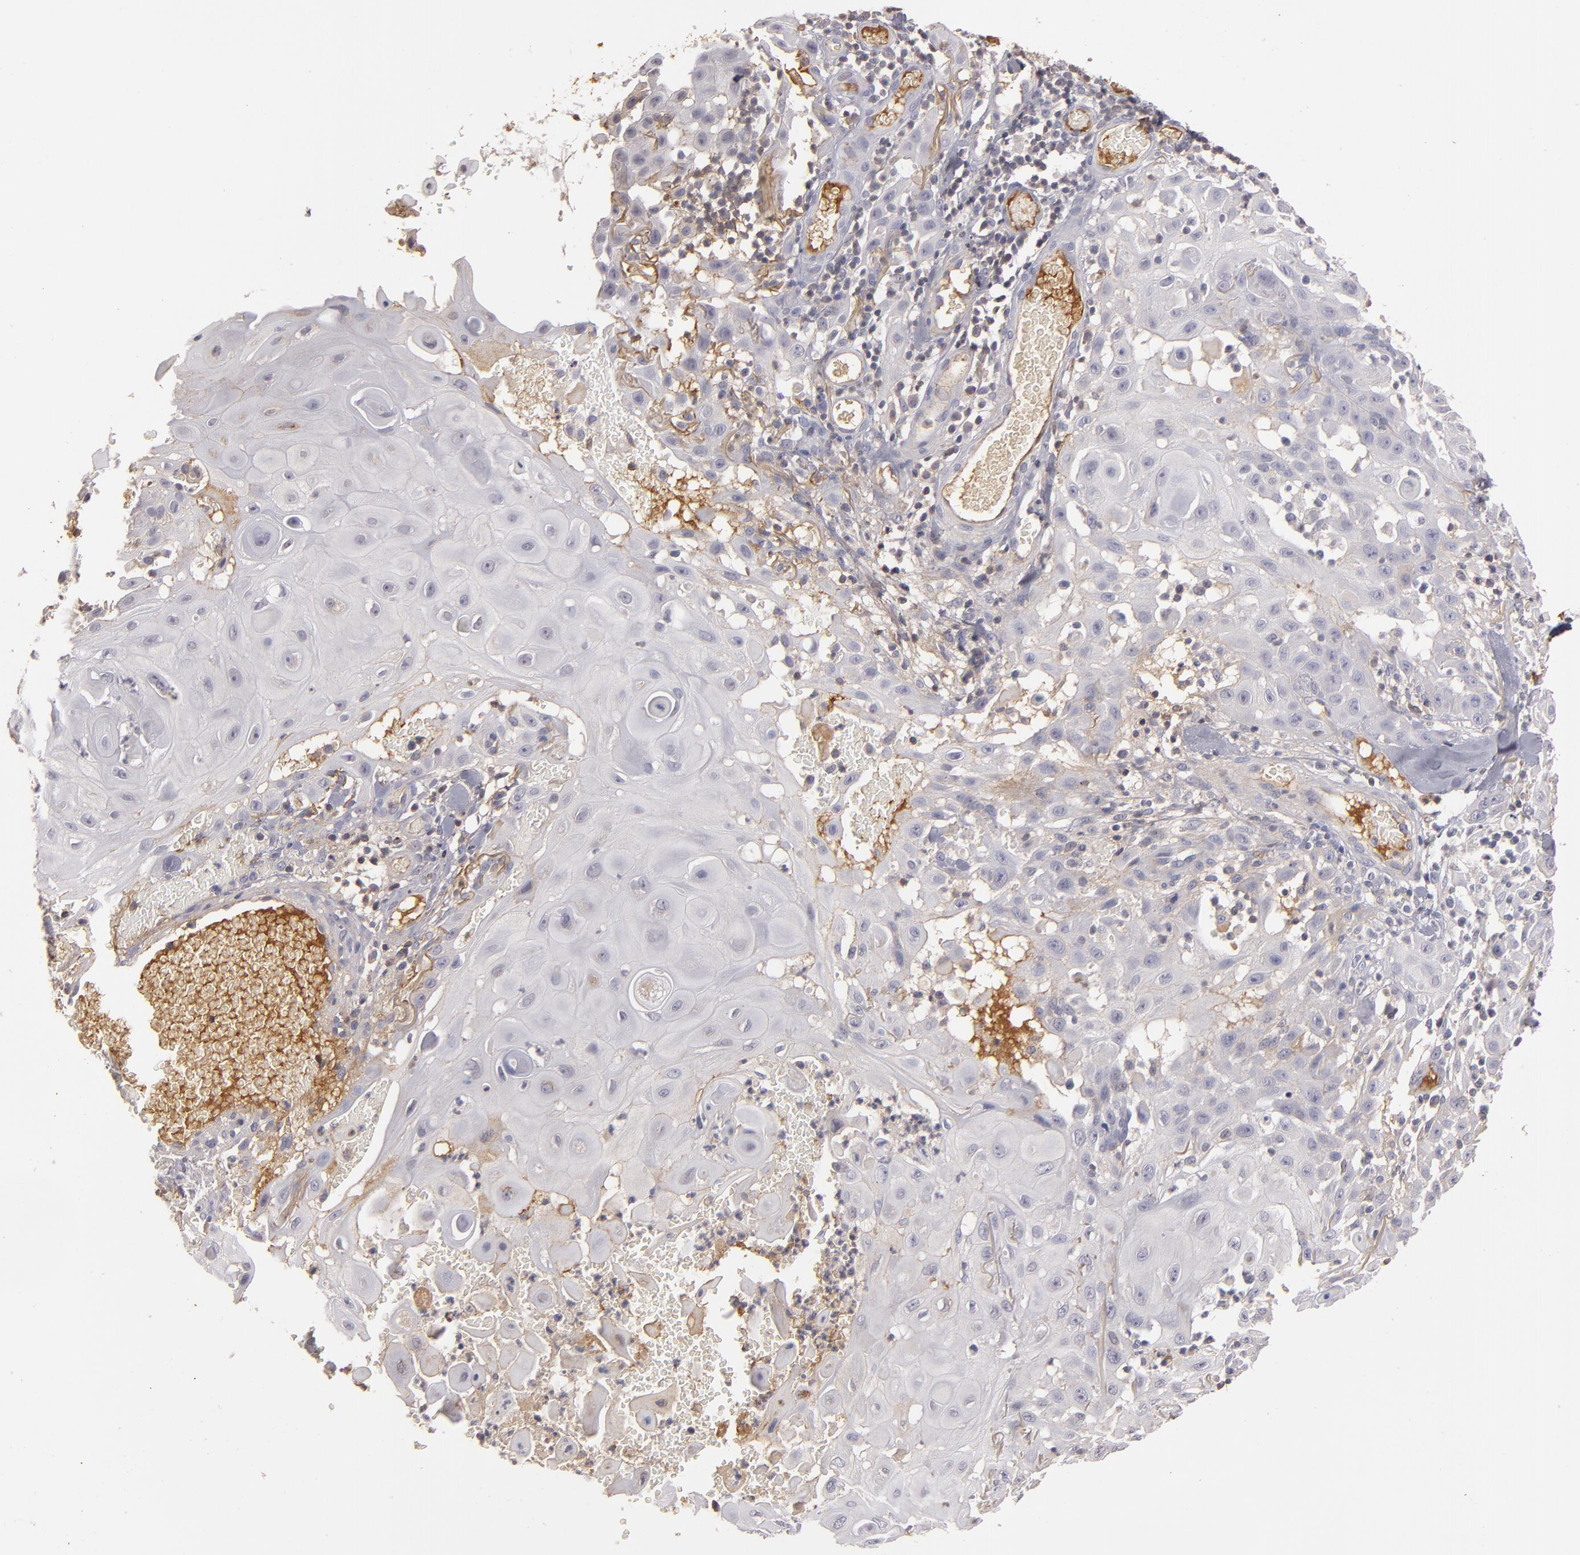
{"staining": {"intensity": "negative", "quantity": "none", "location": "none"}, "tissue": "skin cancer", "cell_type": "Tumor cells", "image_type": "cancer", "snomed": [{"axis": "morphology", "description": "Squamous cell carcinoma, NOS"}, {"axis": "topography", "description": "Skin"}], "caption": "Skin cancer (squamous cell carcinoma) was stained to show a protein in brown. There is no significant staining in tumor cells.", "gene": "MBL2", "patient": {"sex": "male", "age": 24}}